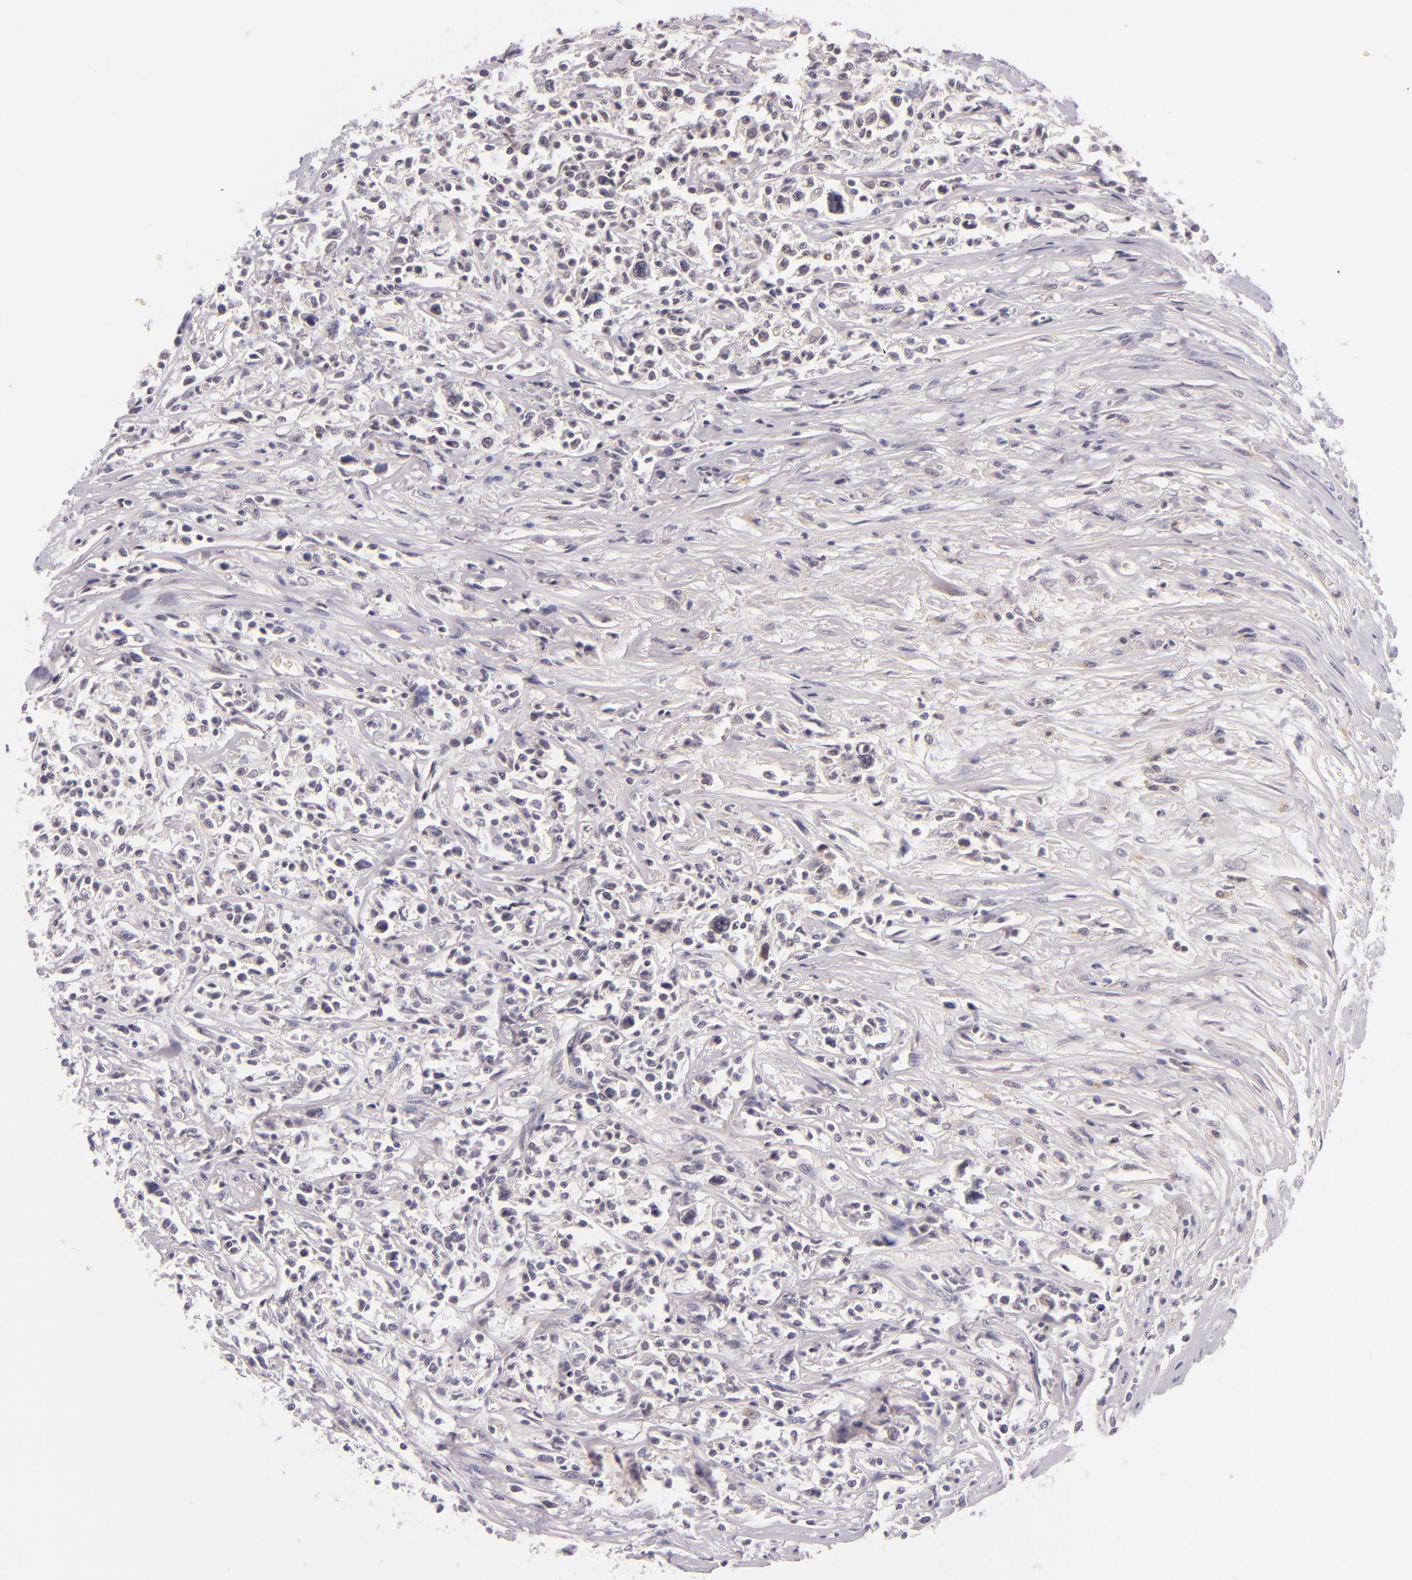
{"staining": {"intensity": "negative", "quantity": "none", "location": "none"}, "tissue": "lymphoma", "cell_type": "Tumor cells", "image_type": "cancer", "snomed": [{"axis": "morphology", "description": "Malignant lymphoma, non-Hodgkin's type, Low grade"}, {"axis": "topography", "description": "Small intestine"}], "caption": "IHC image of lymphoma stained for a protein (brown), which demonstrates no expression in tumor cells.", "gene": "CASP8", "patient": {"sex": "female", "age": 59}}